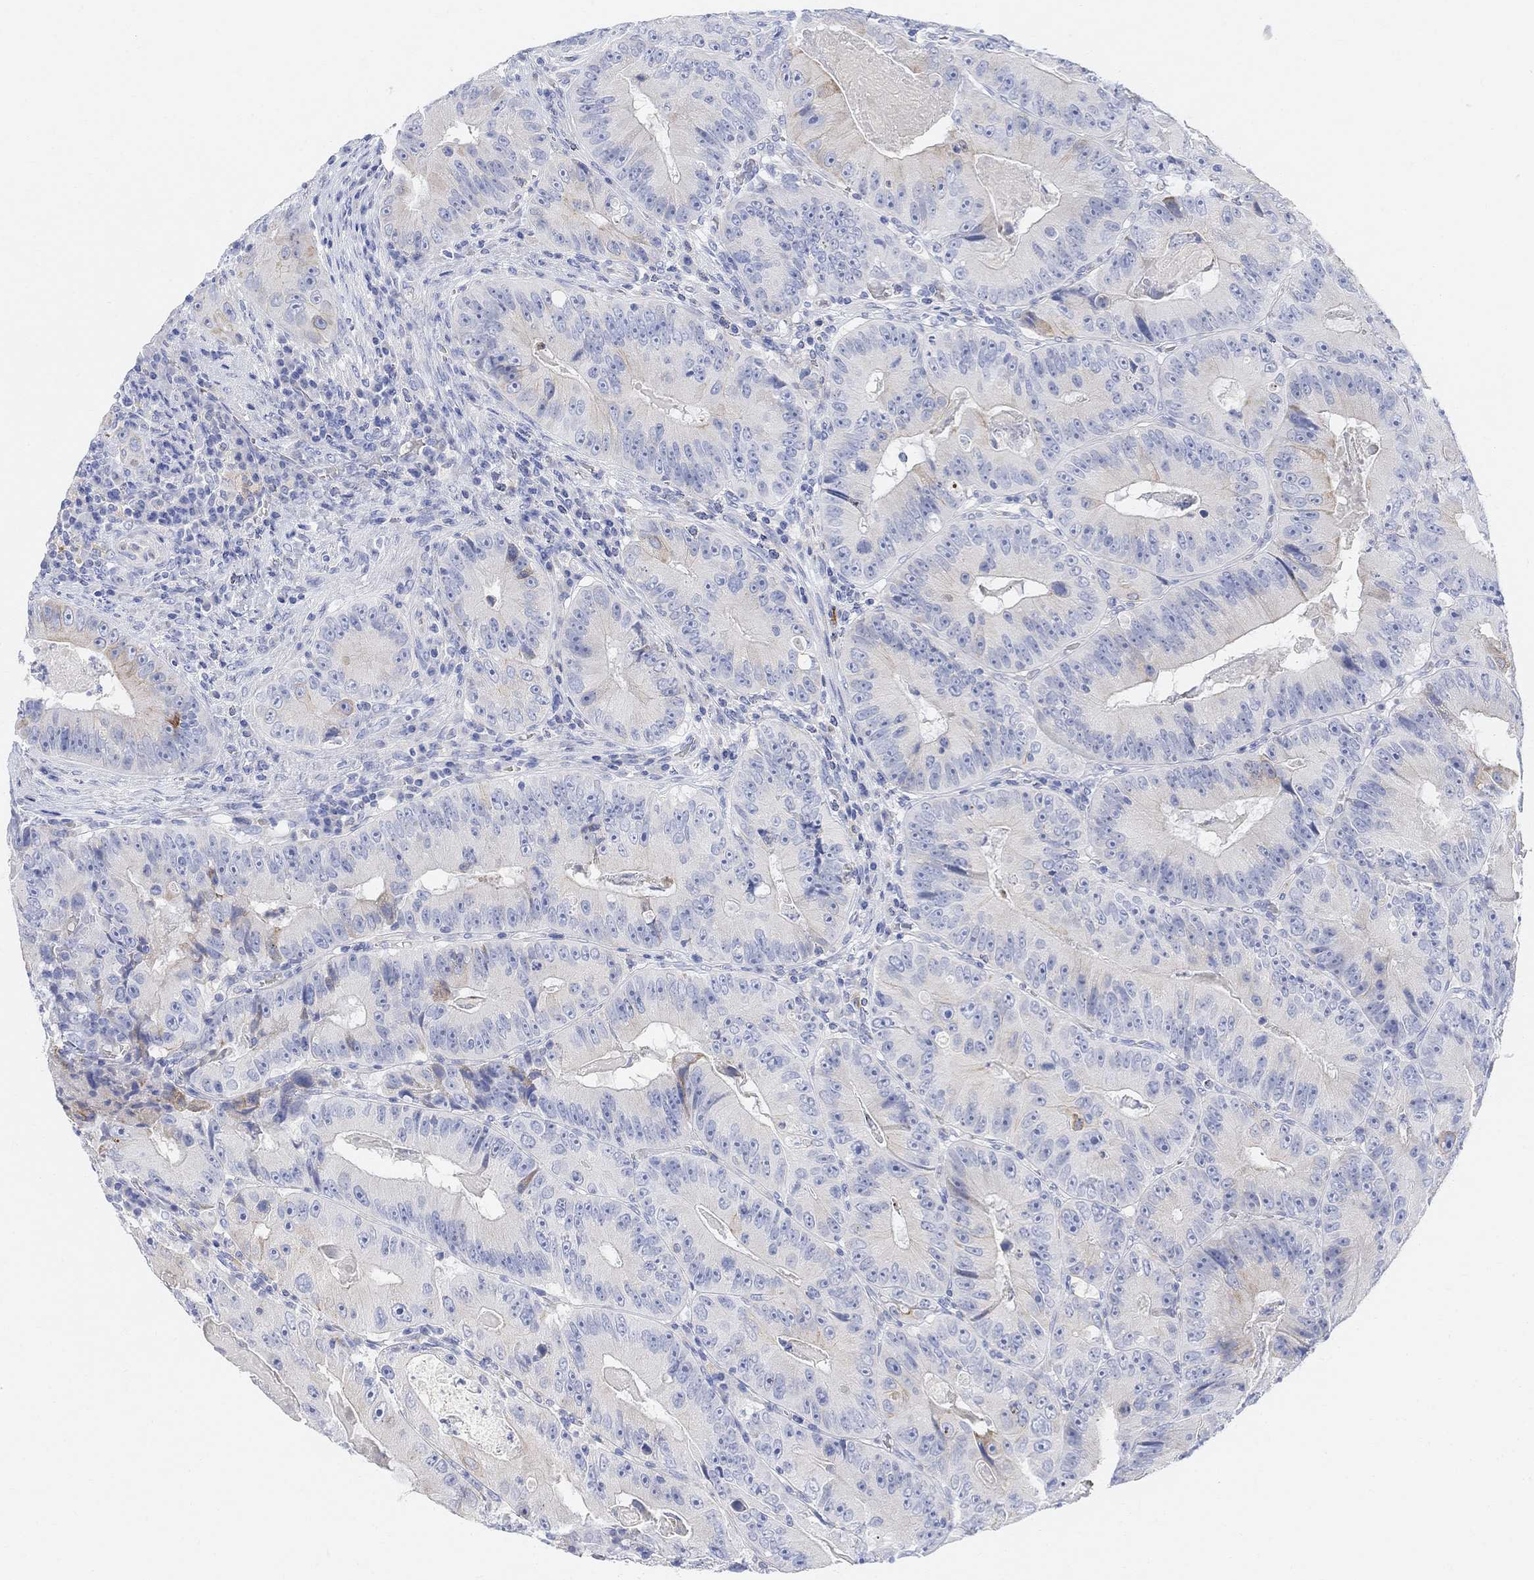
{"staining": {"intensity": "negative", "quantity": "none", "location": "none"}, "tissue": "colorectal cancer", "cell_type": "Tumor cells", "image_type": "cancer", "snomed": [{"axis": "morphology", "description": "Adenocarcinoma, NOS"}, {"axis": "topography", "description": "Colon"}], "caption": "Human colorectal cancer stained for a protein using immunohistochemistry (IHC) shows no expression in tumor cells.", "gene": "RETNLB", "patient": {"sex": "female", "age": 86}}